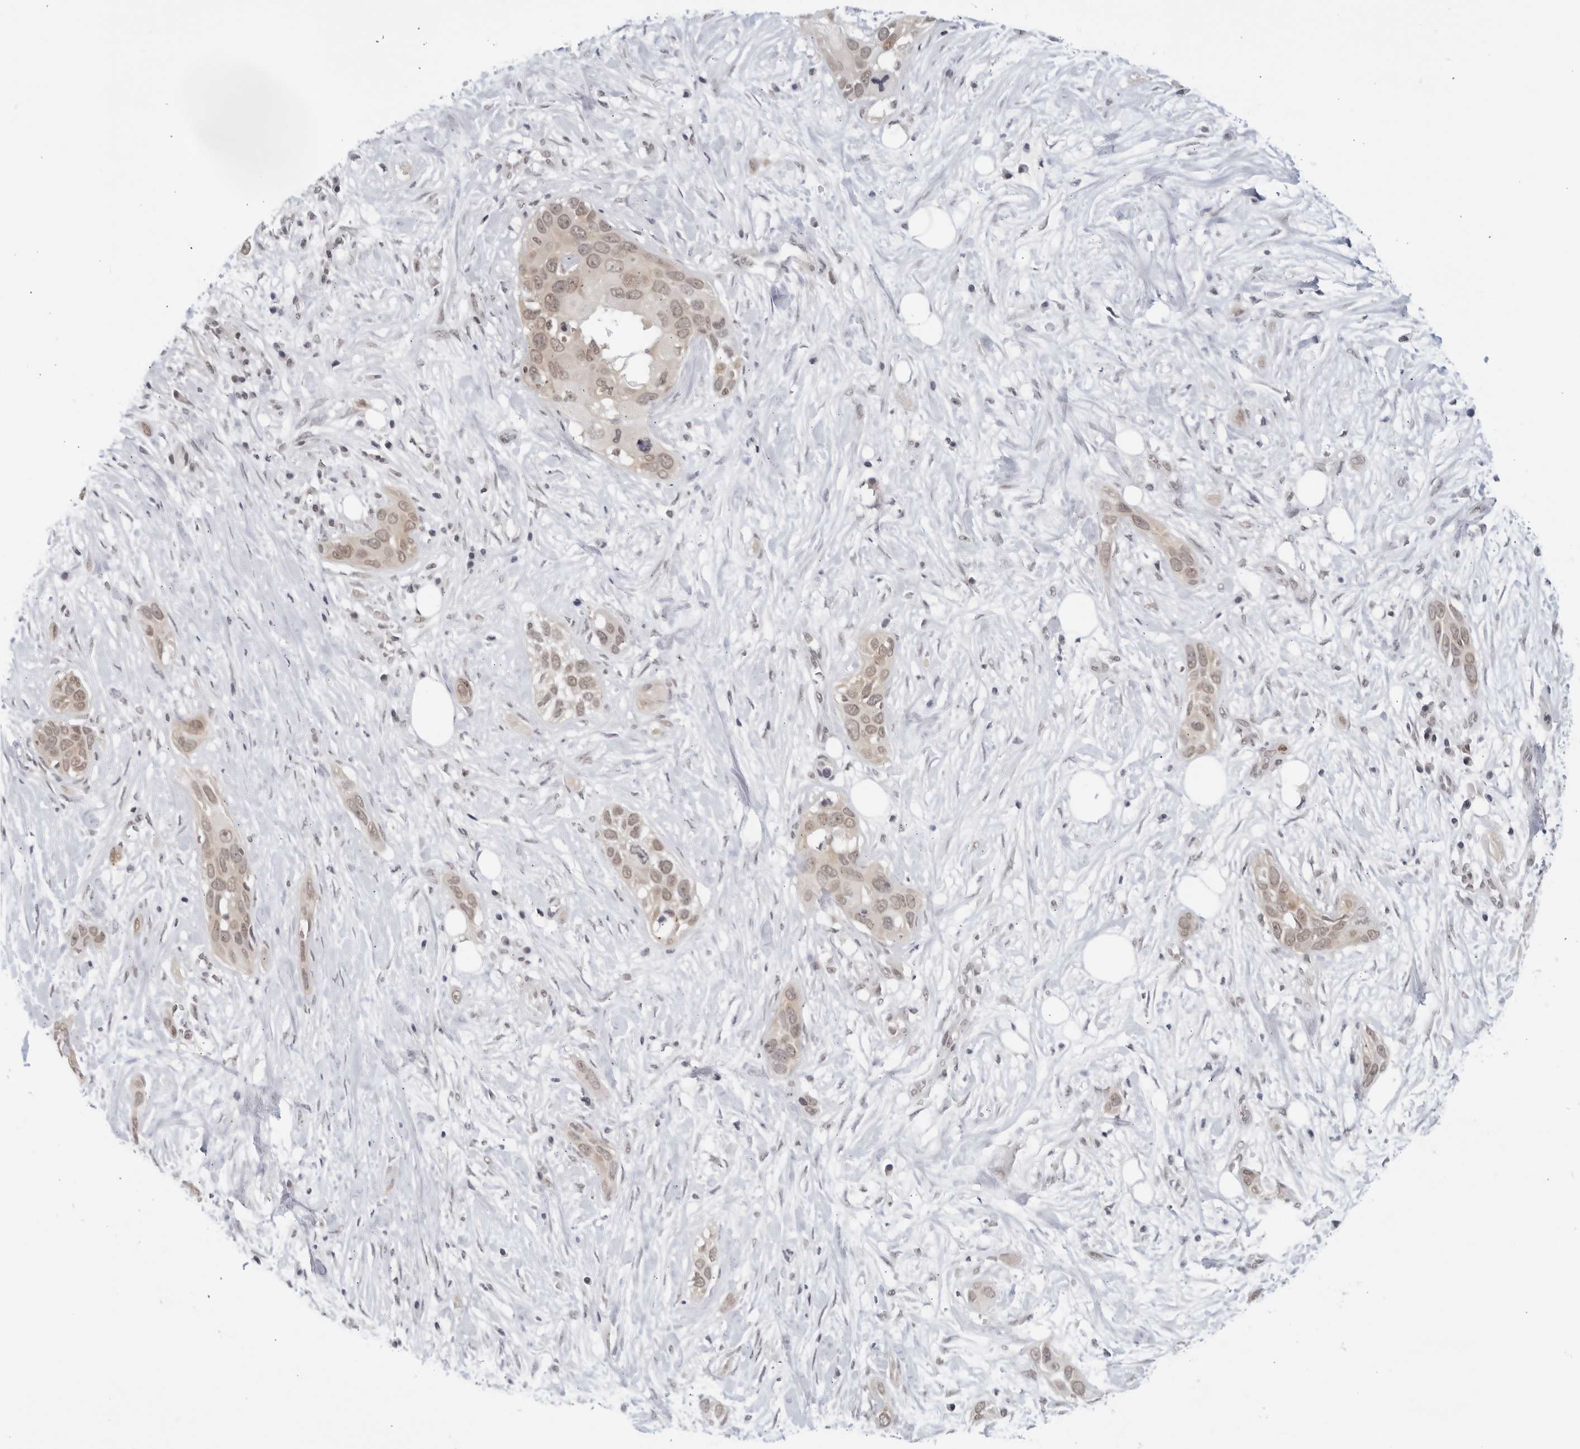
{"staining": {"intensity": "moderate", "quantity": ">75%", "location": "nuclear"}, "tissue": "pancreatic cancer", "cell_type": "Tumor cells", "image_type": "cancer", "snomed": [{"axis": "morphology", "description": "Adenocarcinoma, NOS"}, {"axis": "topography", "description": "Pancreas"}], "caption": "Approximately >75% of tumor cells in human adenocarcinoma (pancreatic) demonstrate moderate nuclear protein staining as visualized by brown immunohistochemical staining.", "gene": "CC2D1B", "patient": {"sex": "female", "age": 60}}